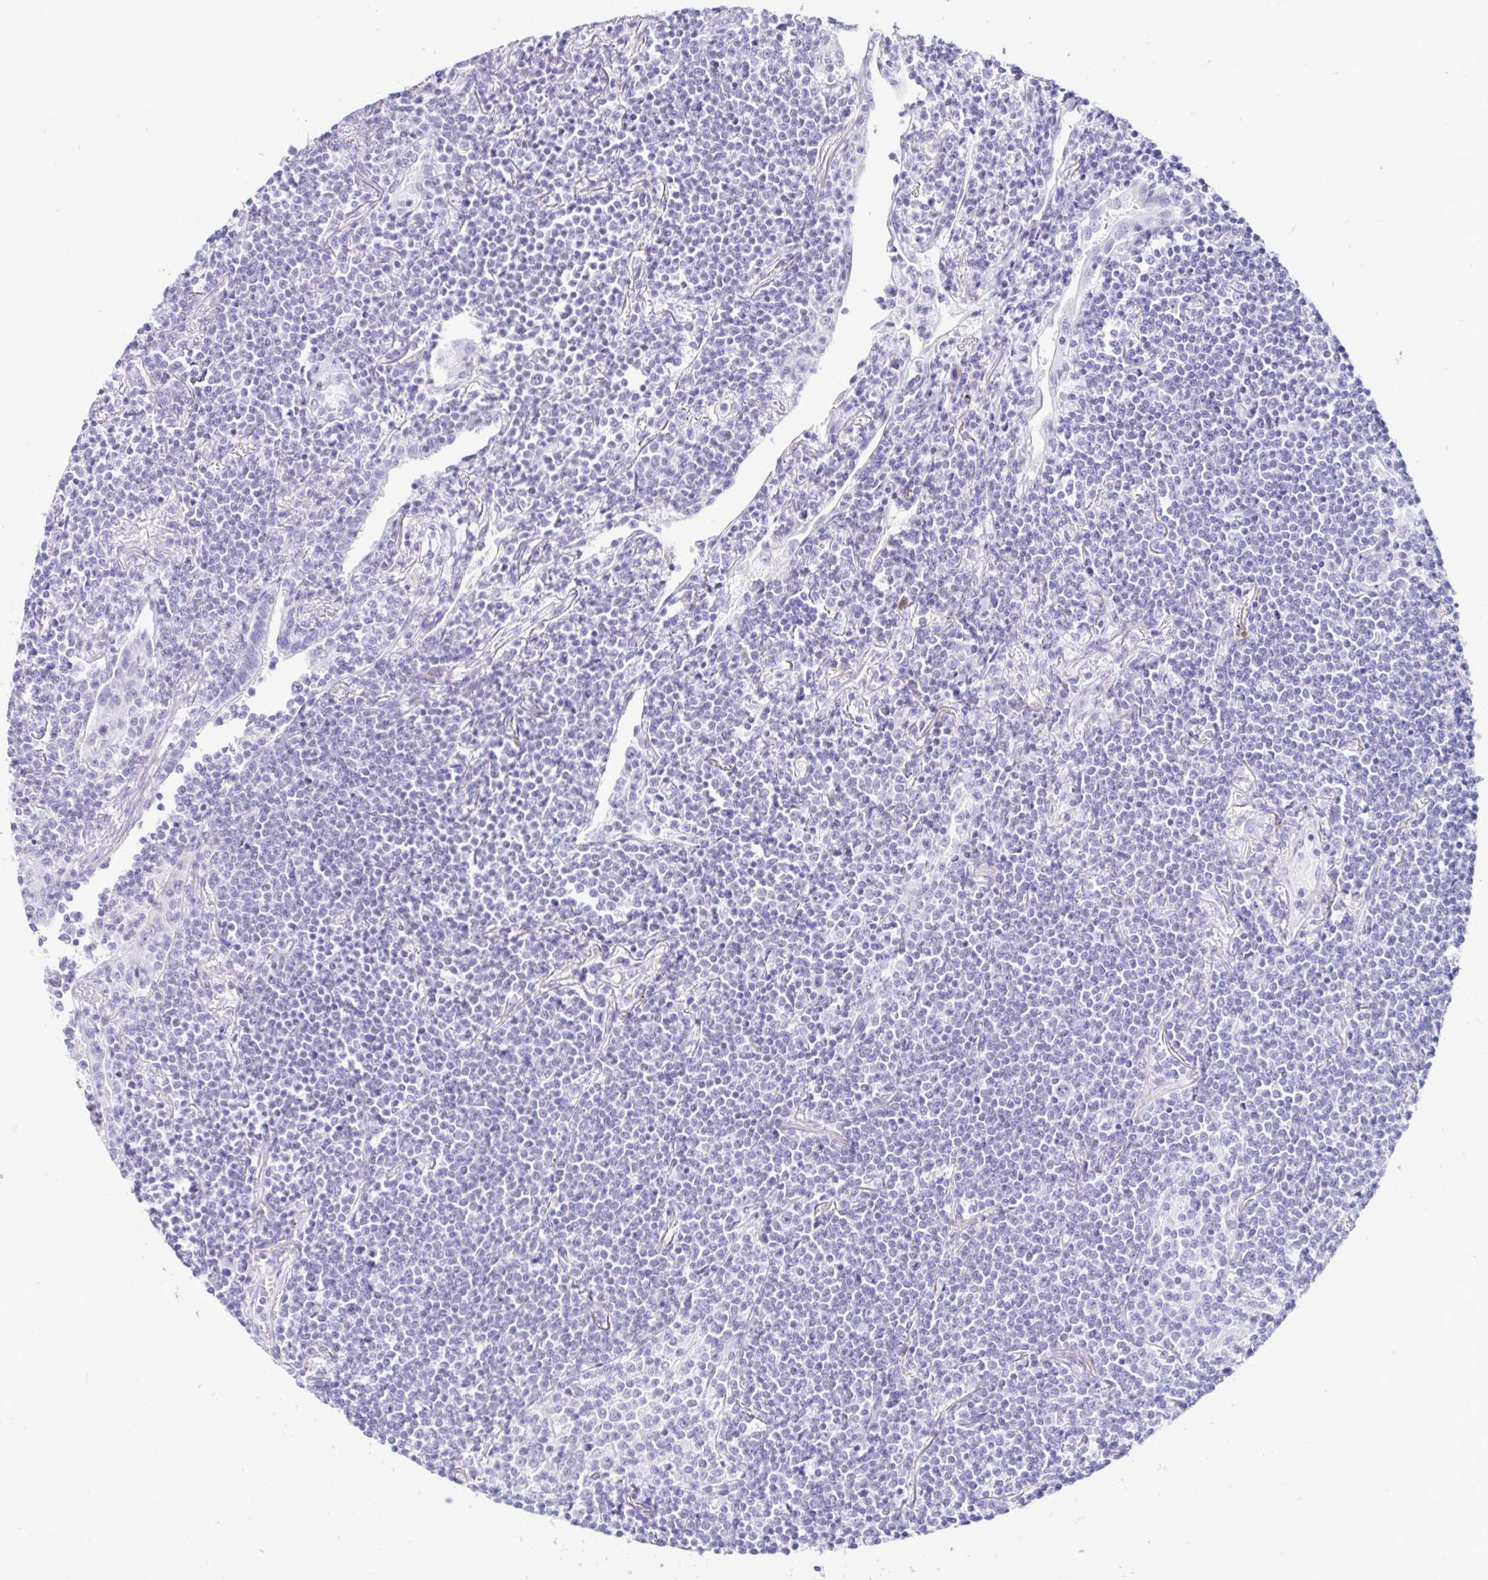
{"staining": {"intensity": "negative", "quantity": "none", "location": "none"}, "tissue": "lymphoma", "cell_type": "Tumor cells", "image_type": "cancer", "snomed": [{"axis": "morphology", "description": "Malignant lymphoma, non-Hodgkin's type, Low grade"}, {"axis": "topography", "description": "Lung"}], "caption": "Immunohistochemistry (IHC) histopathology image of neoplastic tissue: human malignant lymphoma, non-Hodgkin's type (low-grade) stained with DAB (3,3'-diaminobenzidine) exhibits no significant protein expression in tumor cells.", "gene": "BEST1", "patient": {"sex": "female", "age": 71}}